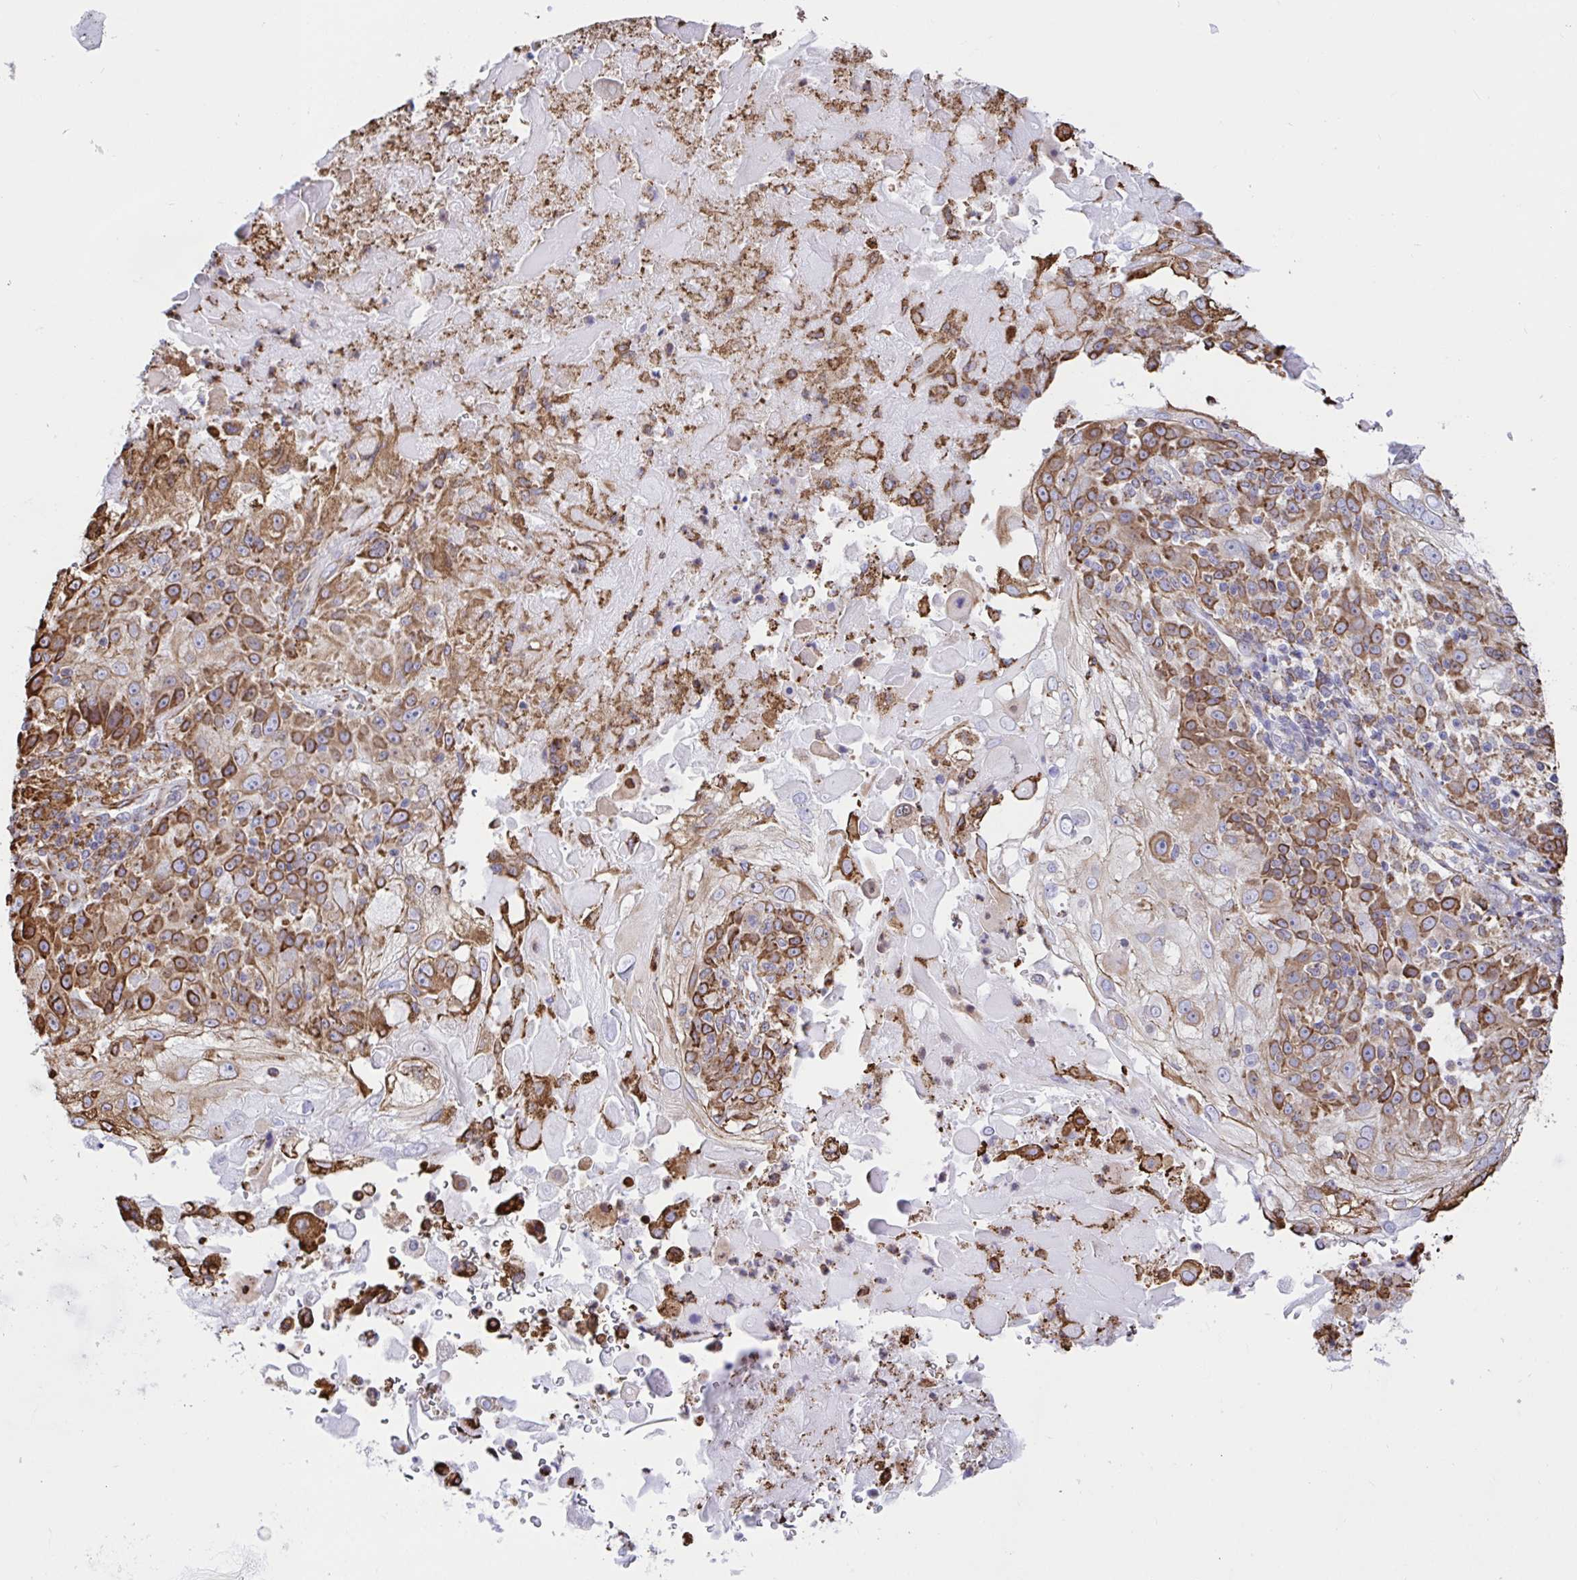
{"staining": {"intensity": "strong", "quantity": "25%-75%", "location": "cytoplasmic/membranous"}, "tissue": "skin cancer", "cell_type": "Tumor cells", "image_type": "cancer", "snomed": [{"axis": "morphology", "description": "Normal tissue, NOS"}, {"axis": "morphology", "description": "Squamous cell carcinoma, NOS"}, {"axis": "topography", "description": "Skin"}], "caption": "Immunohistochemistry (IHC) (DAB) staining of skin cancer (squamous cell carcinoma) shows strong cytoplasmic/membranous protein positivity in approximately 25%-75% of tumor cells.", "gene": "CLGN", "patient": {"sex": "female", "age": 83}}